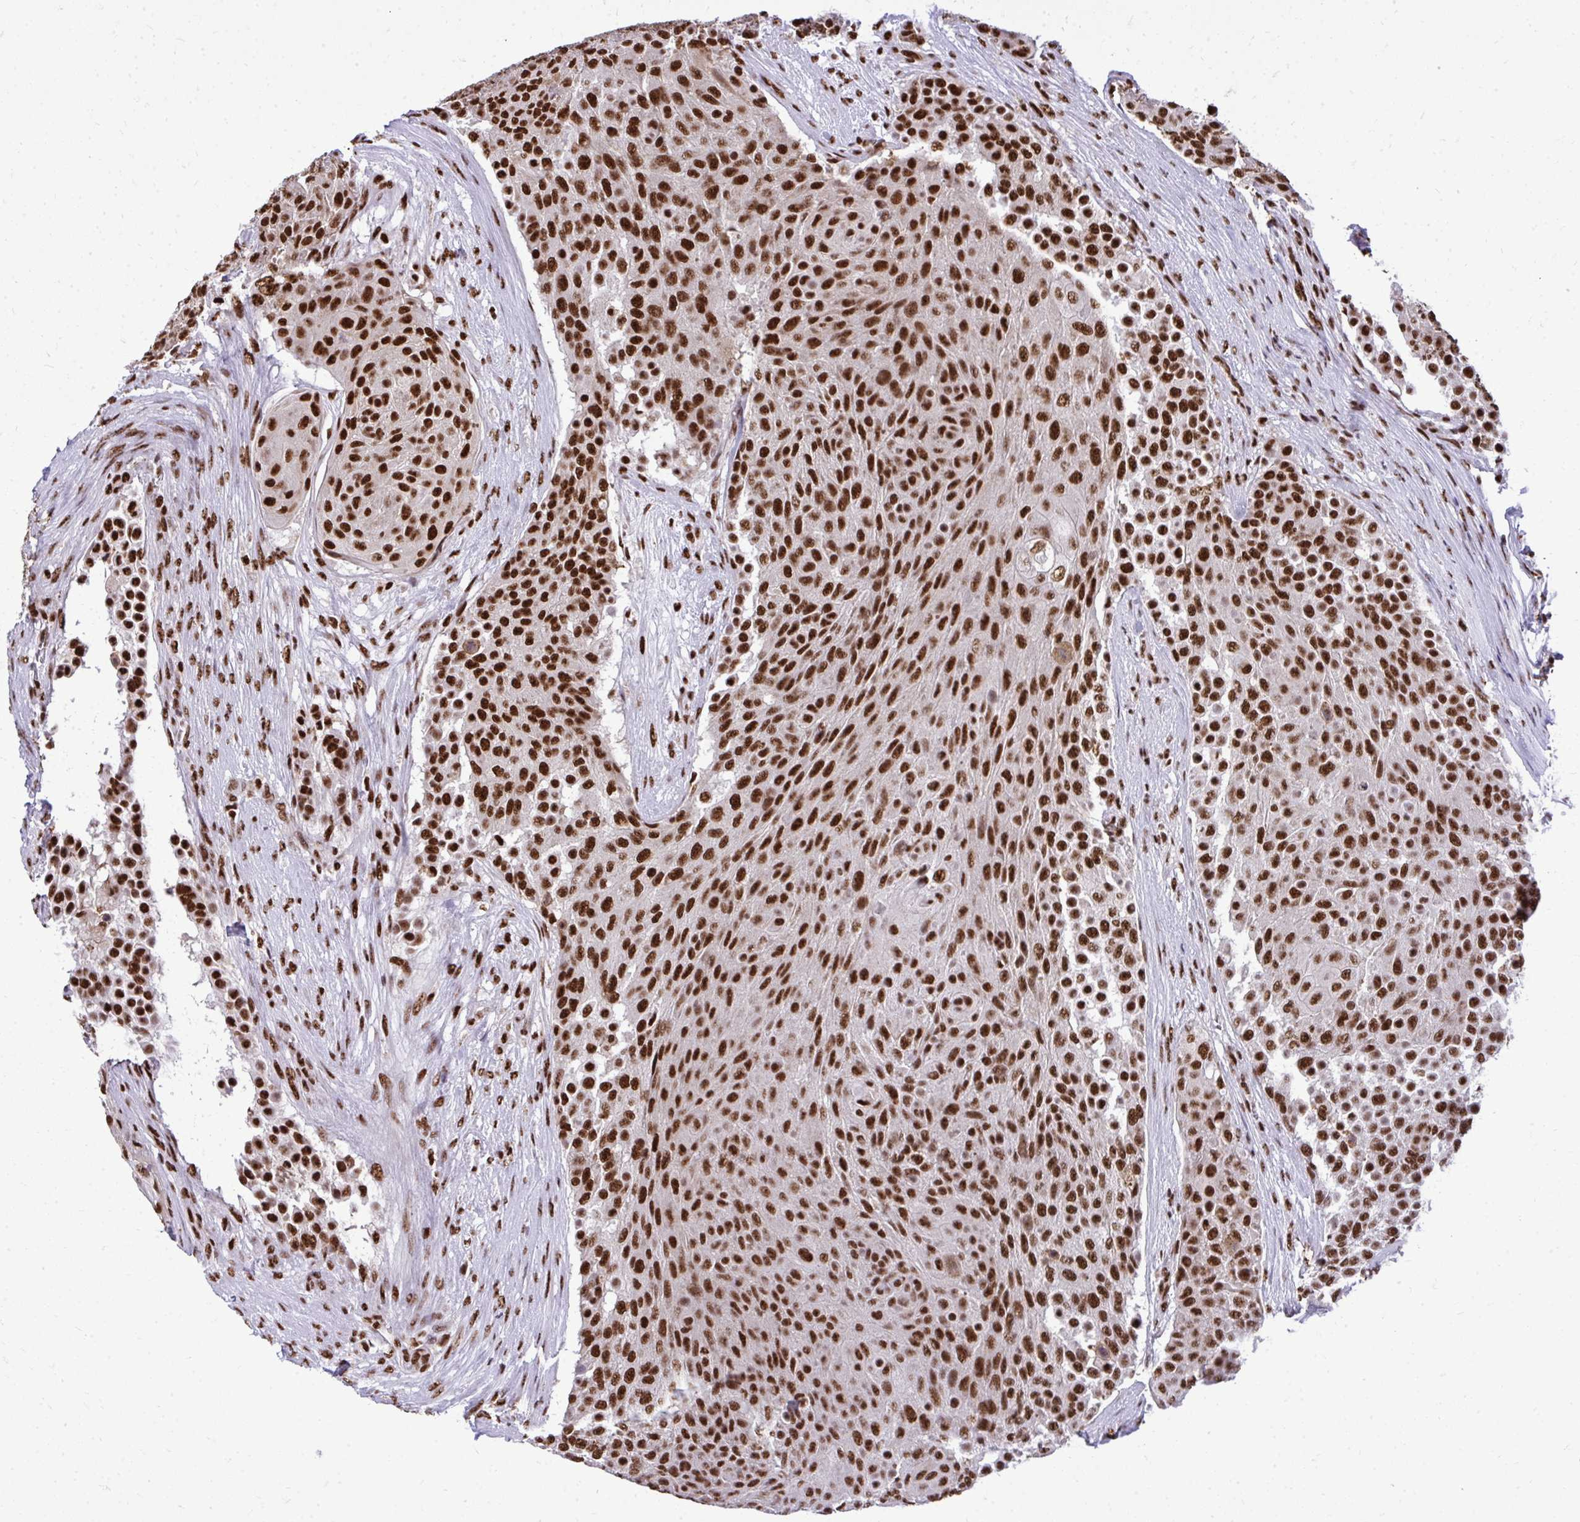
{"staining": {"intensity": "strong", "quantity": ">75%", "location": "nuclear"}, "tissue": "urothelial cancer", "cell_type": "Tumor cells", "image_type": "cancer", "snomed": [{"axis": "morphology", "description": "Urothelial carcinoma, High grade"}, {"axis": "topography", "description": "Urinary bladder"}], "caption": "Protein expression analysis of human urothelial cancer reveals strong nuclear expression in approximately >75% of tumor cells.", "gene": "PRPF19", "patient": {"sex": "female", "age": 63}}